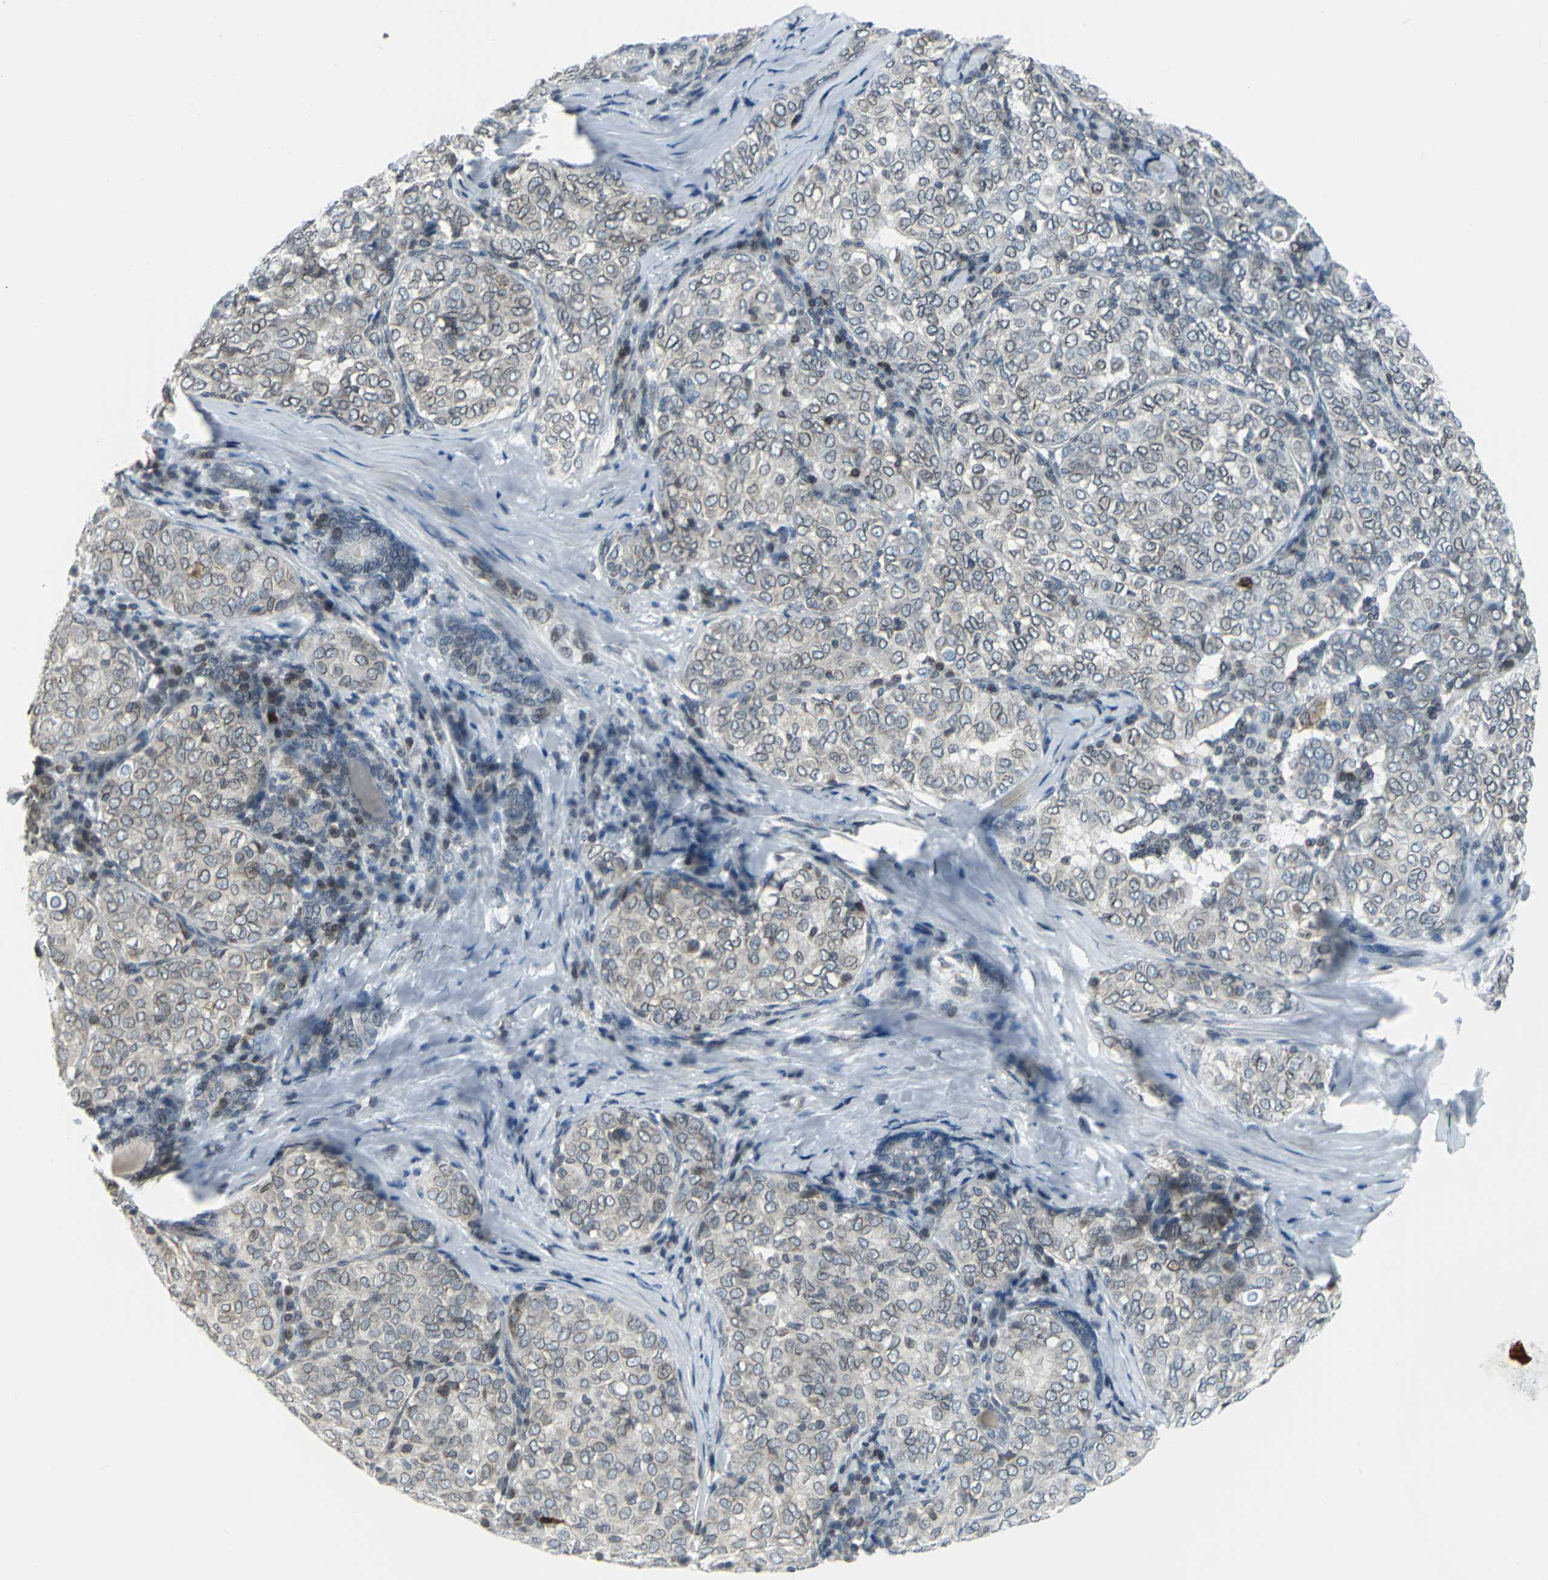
{"staining": {"intensity": "weak", "quantity": "25%-75%", "location": "cytoplasmic/membranous"}, "tissue": "thyroid cancer", "cell_type": "Tumor cells", "image_type": "cancer", "snomed": [{"axis": "morphology", "description": "Papillary adenocarcinoma, NOS"}, {"axis": "topography", "description": "Thyroid gland"}], "caption": "A high-resolution image shows immunohistochemistry staining of thyroid cancer, which reveals weak cytoplasmic/membranous expression in about 25%-75% of tumor cells.", "gene": "SNUPN", "patient": {"sex": "female", "age": 30}}